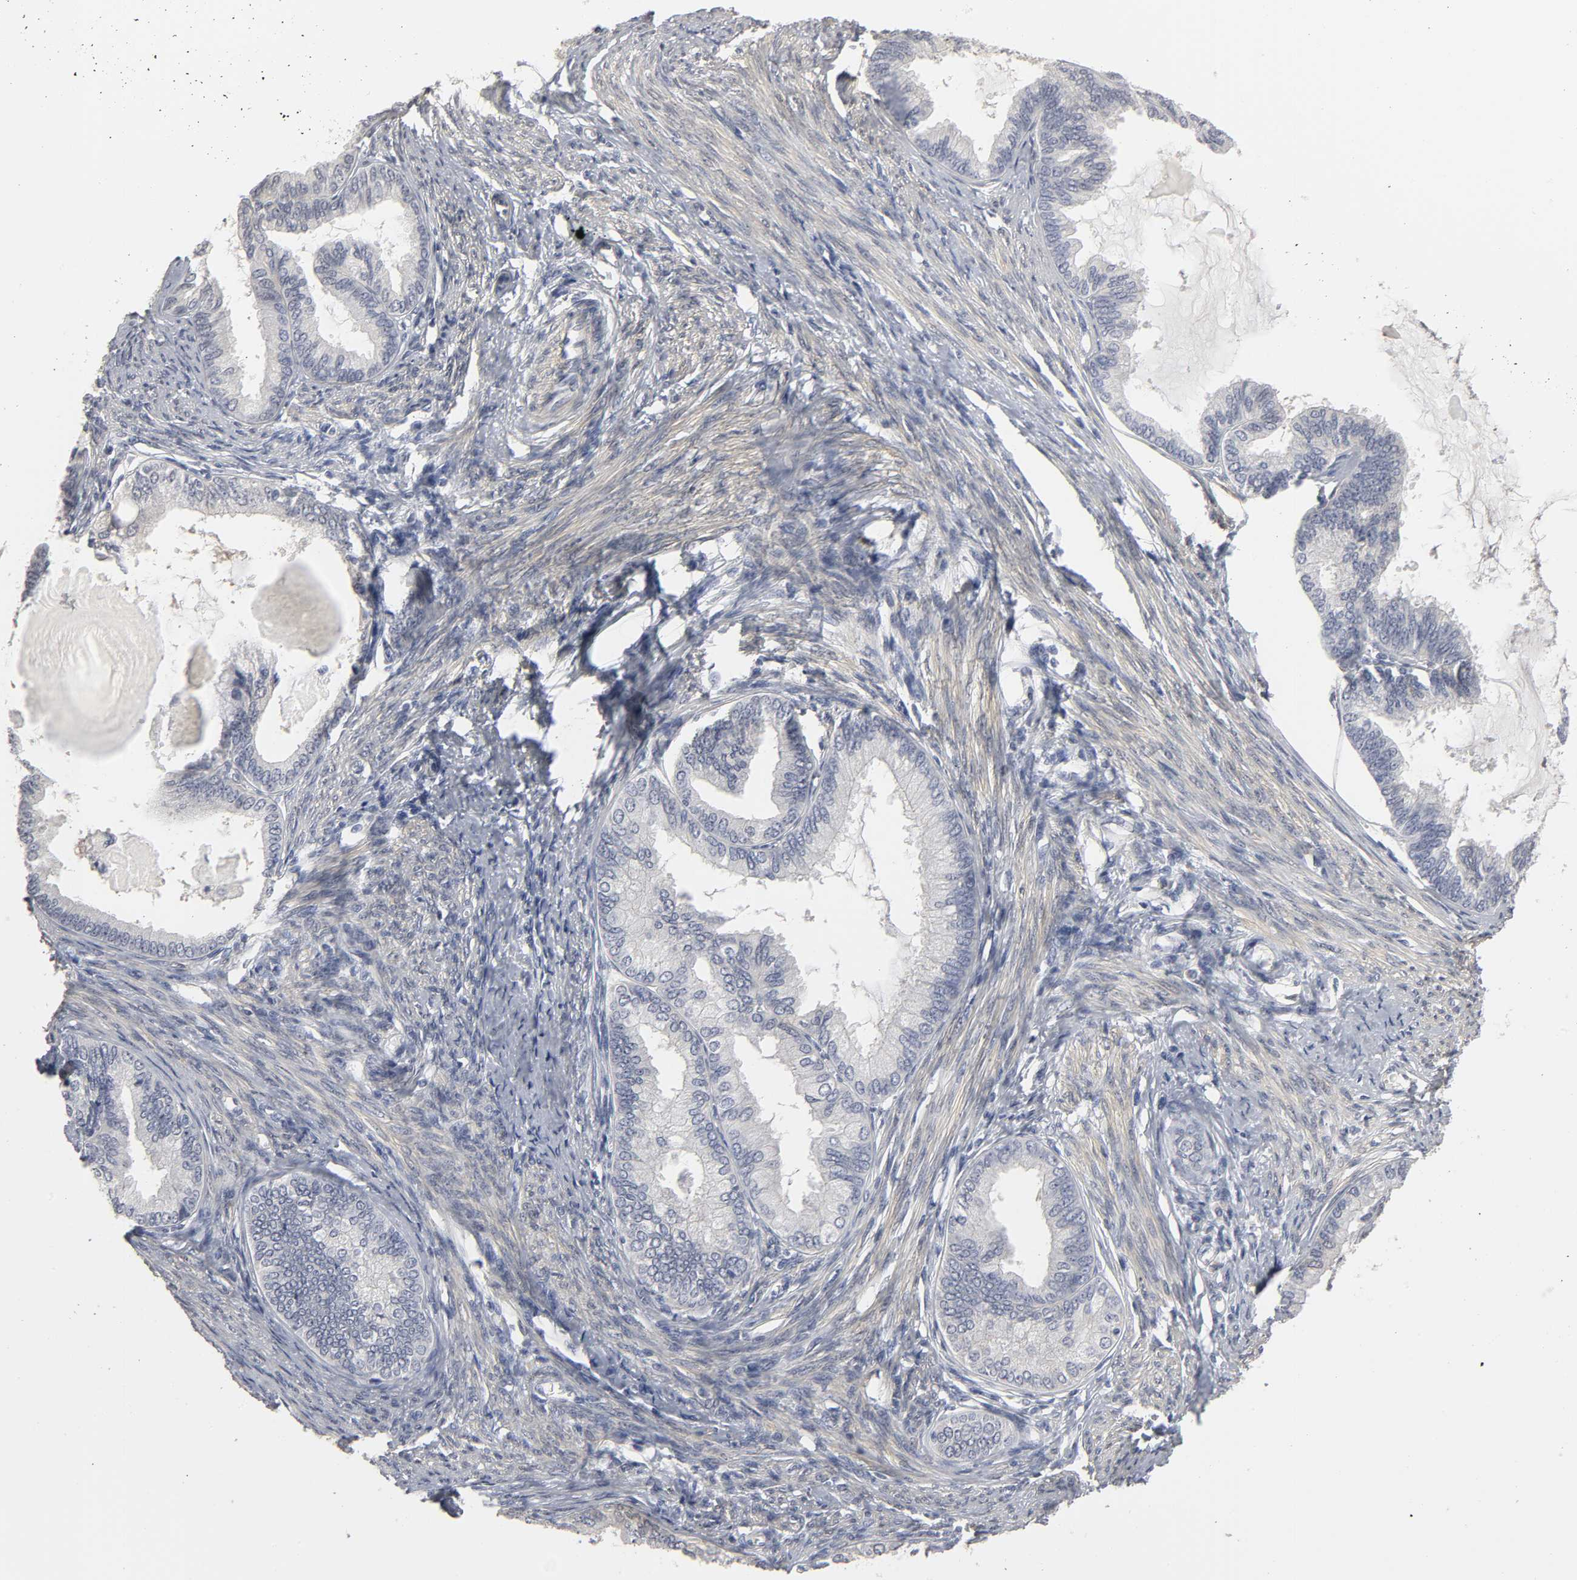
{"staining": {"intensity": "negative", "quantity": "none", "location": "none"}, "tissue": "endometrial cancer", "cell_type": "Tumor cells", "image_type": "cancer", "snomed": [{"axis": "morphology", "description": "Adenocarcinoma, NOS"}, {"axis": "topography", "description": "Endometrium"}], "caption": "The immunohistochemistry micrograph has no significant staining in tumor cells of endometrial adenocarcinoma tissue.", "gene": "PDLIM3", "patient": {"sex": "female", "age": 86}}